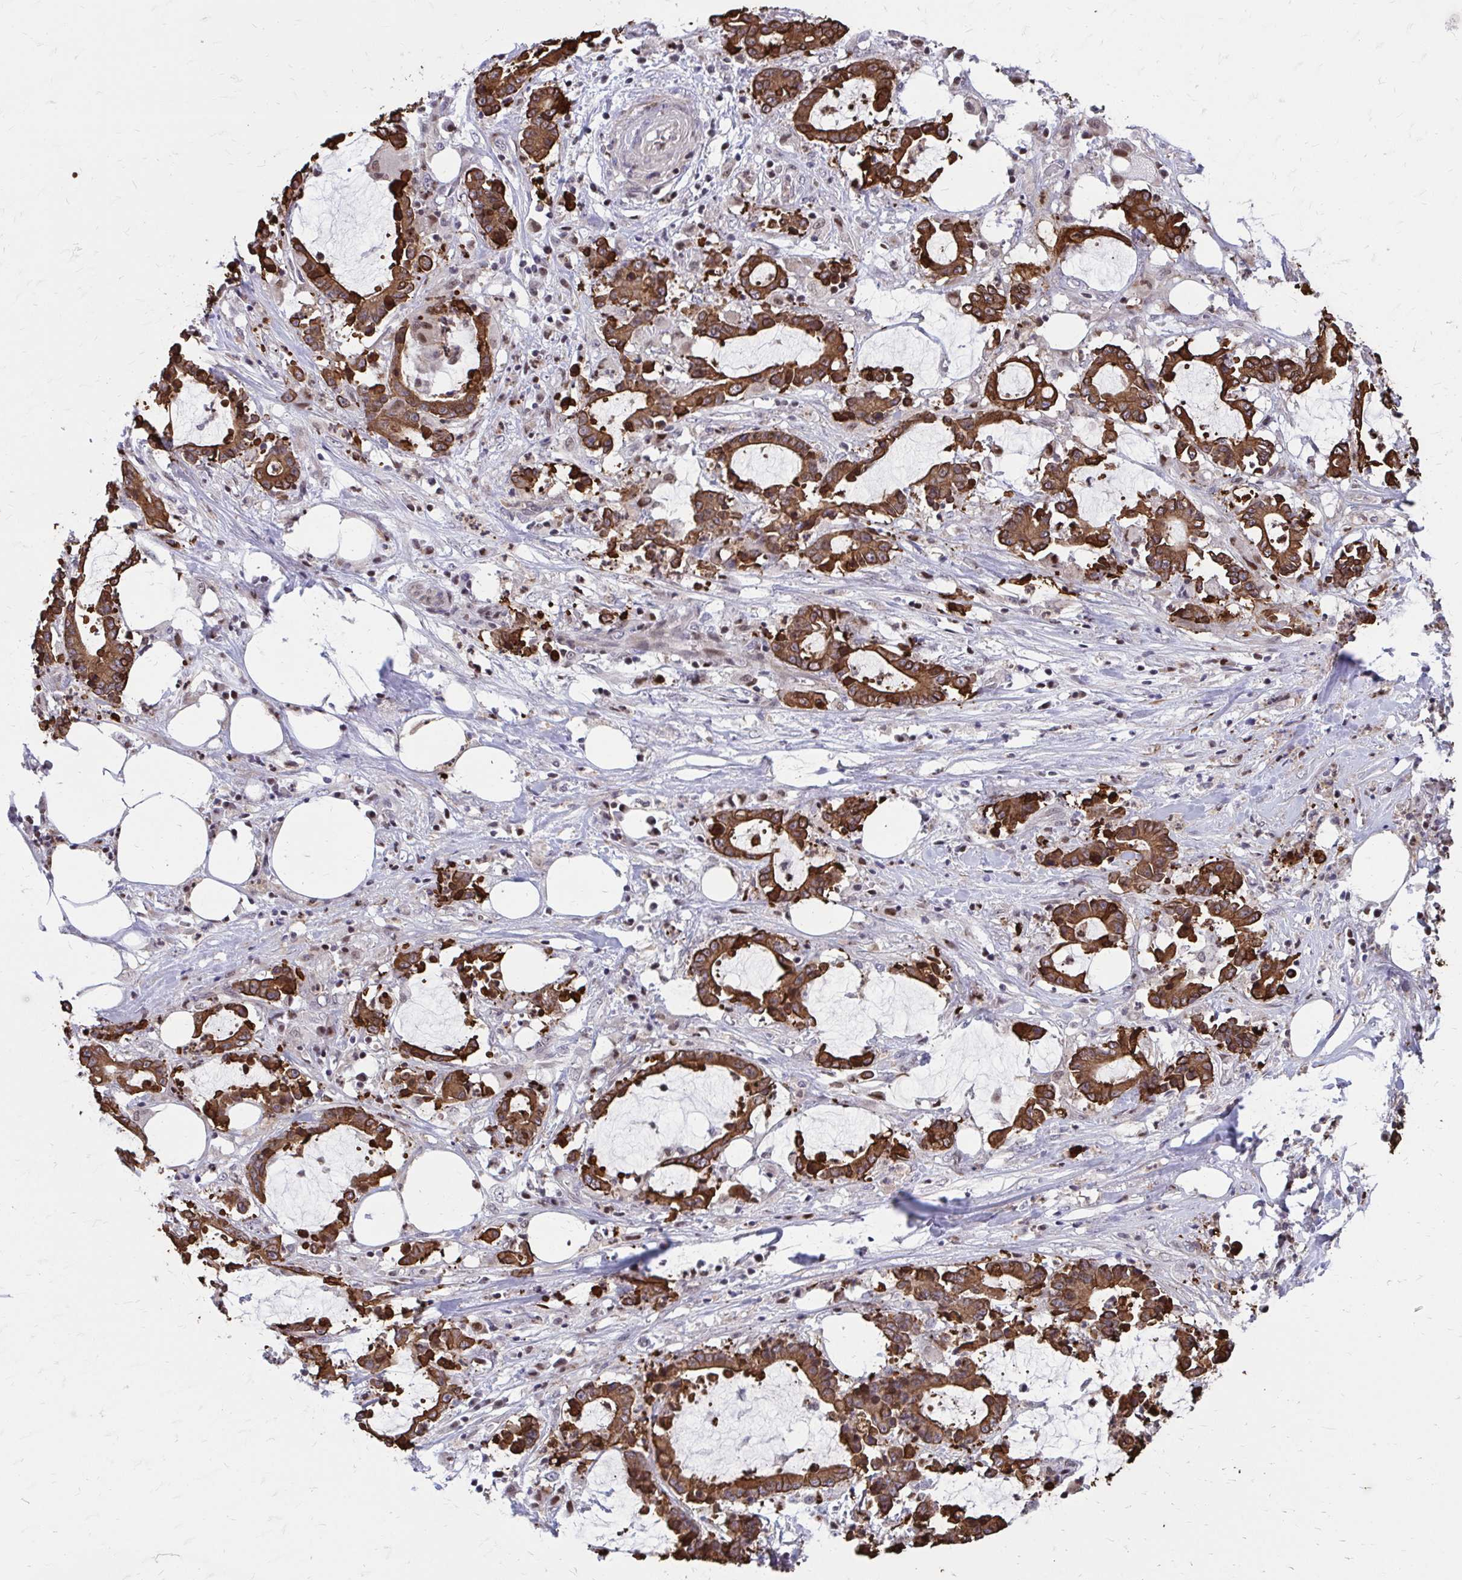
{"staining": {"intensity": "strong", "quantity": ">75%", "location": "cytoplasmic/membranous"}, "tissue": "stomach cancer", "cell_type": "Tumor cells", "image_type": "cancer", "snomed": [{"axis": "morphology", "description": "Adenocarcinoma, NOS"}, {"axis": "topography", "description": "Stomach, upper"}], "caption": "Protein staining shows strong cytoplasmic/membranous expression in approximately >75% of tumor cells in stomach adenocarcinoma.", "gene": "ANKRD30B", "patient": {"sex": "male", "age": 68}}